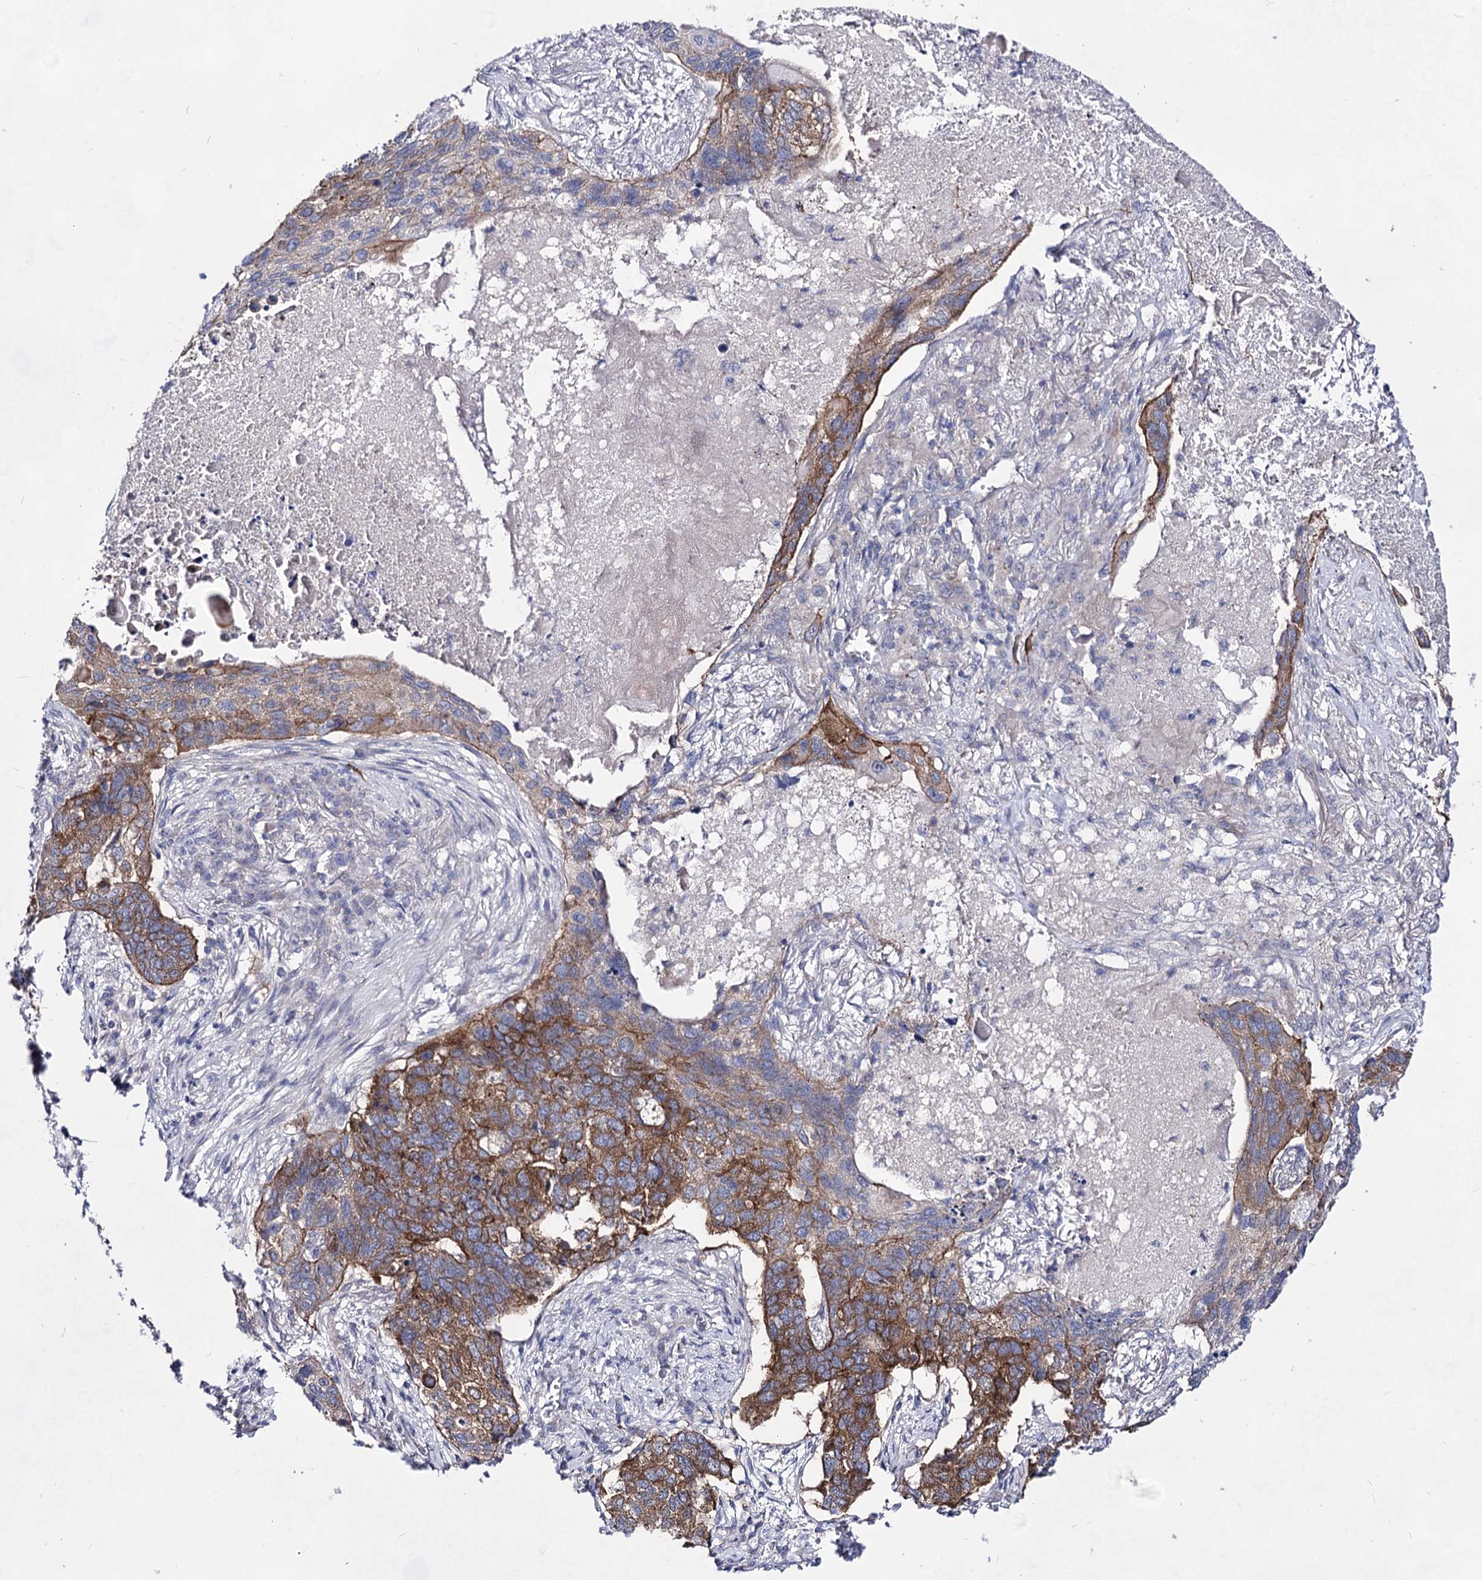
{"staining": {"intensity": "moderate", "quantity": ">75%", "location": "cytoplasmic/membranous"}, "tissue": "lung cancer", "cell_type": "Tumor cells", "image_type": "cancer", "snomed": [{"axis": "morphology", "description": "Squamous cell carcinoma, NOS"}, {"axis": "topography", "description": "Lung"}], "caption": "Lung cancer (squamous cell carcinoma) tissue shows moderate cytoplasmic/membranous positivity in approximately >75% of tumor cells", "gene": "PLIN1", "patient": {"sex": "female", "age": 63}}